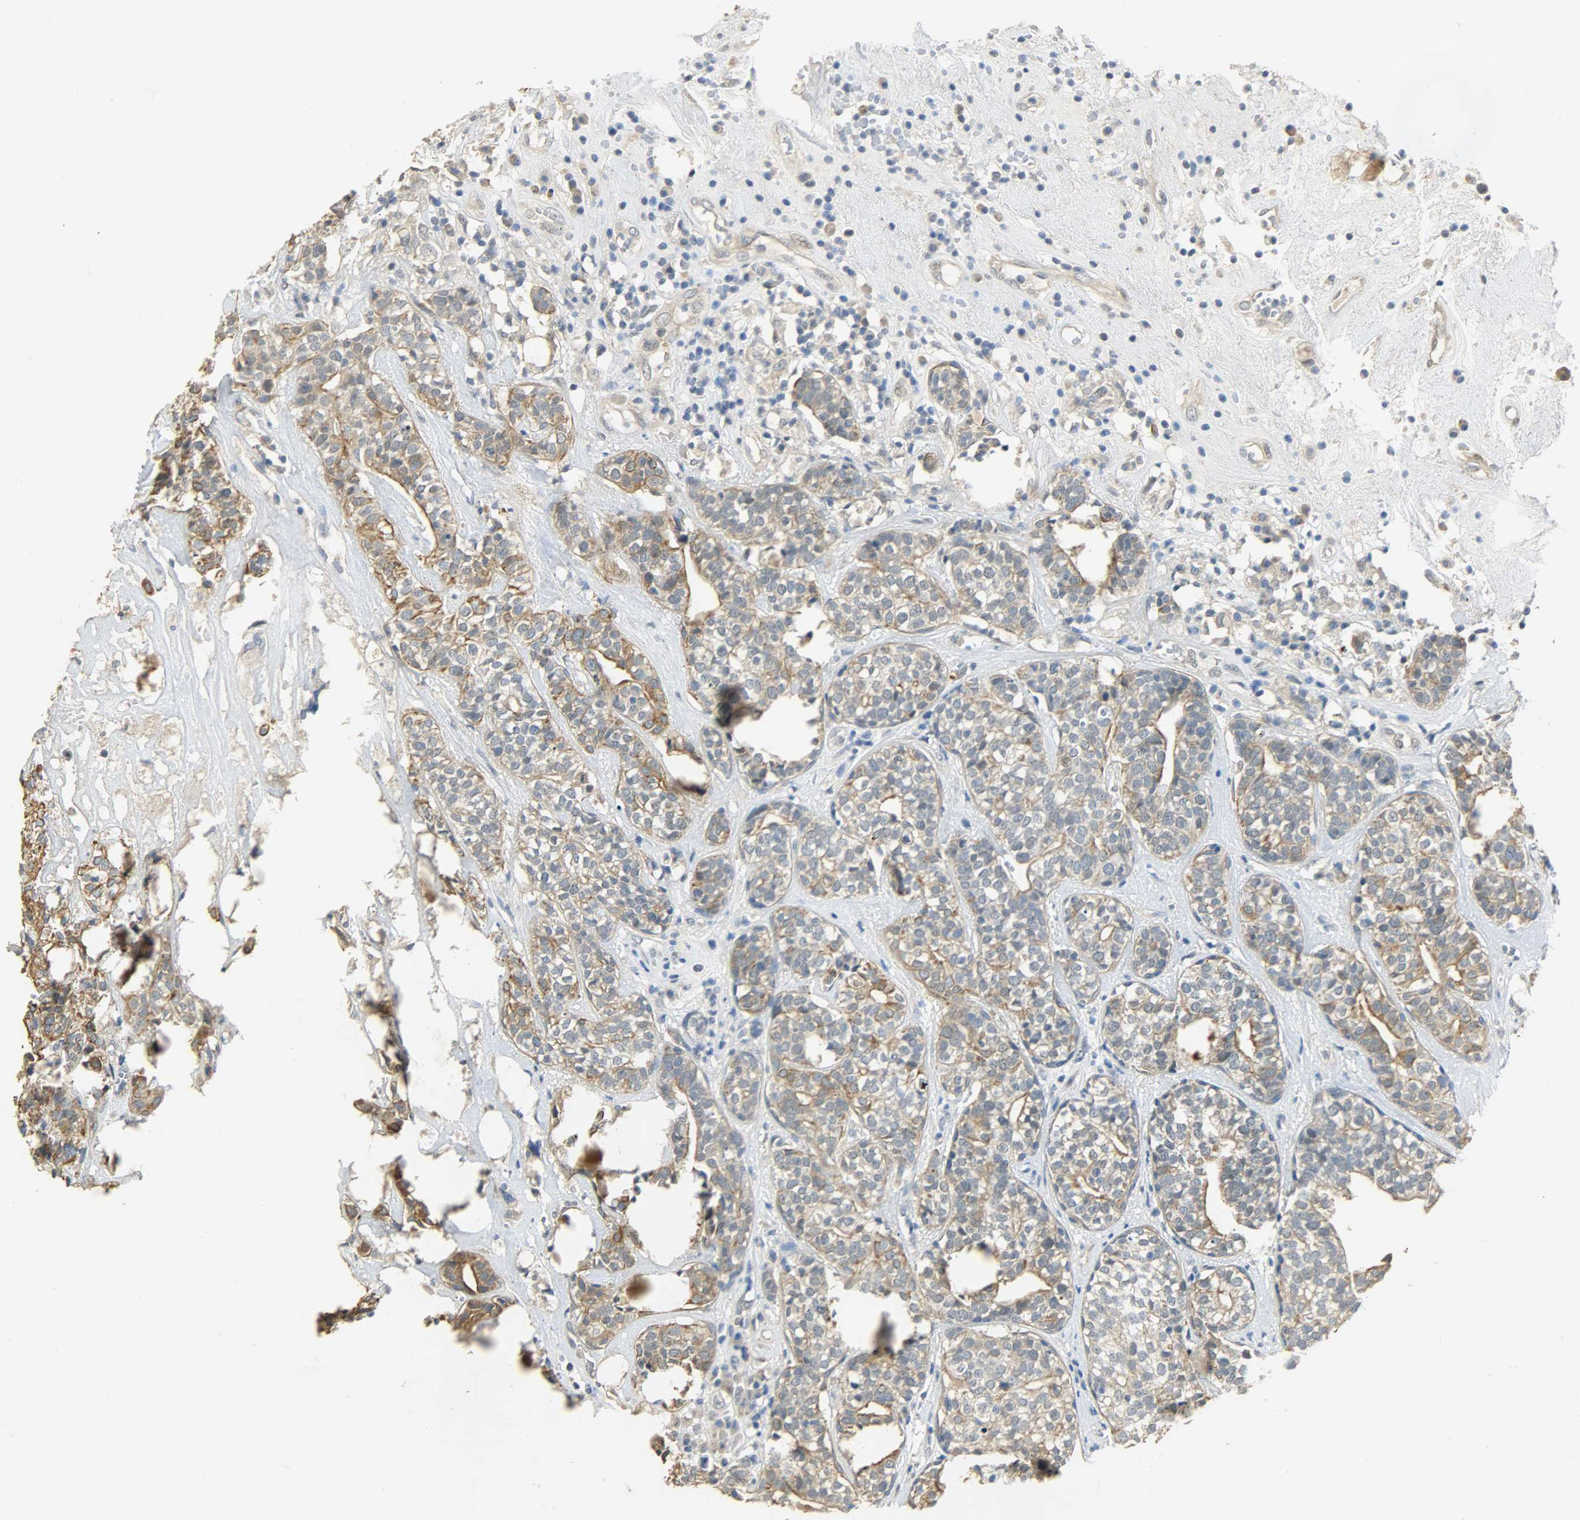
{"staining": {"intensity": "moderate", "quantity": ">75%", "location": "cytoplasmic/membranous"}, "tissue": "head and neck cancer", "cell_type": "Tumor cells", "image_type": "cancer", "snomed": [{"axis": "morphology", "description": "Adenocarcinoma, NOS"}, {"axis": "topography", "description": "Salivary gland"}, {"axis": "topography", "description": "Head-Neck"}], "caption": "A micrograph of adenocarcinoma (head and neck) stained for a protein exhibits moderate cytoplasmic/membranous brown staining in tumor cells. Using DAB (3,3'-diaminobenzidine) (brown) and hematoxylin (blue) stains, captured at high magnification using brightfield microscopy.", "gene": "USP13", "patient": {"sex": "female", "age": 65}}